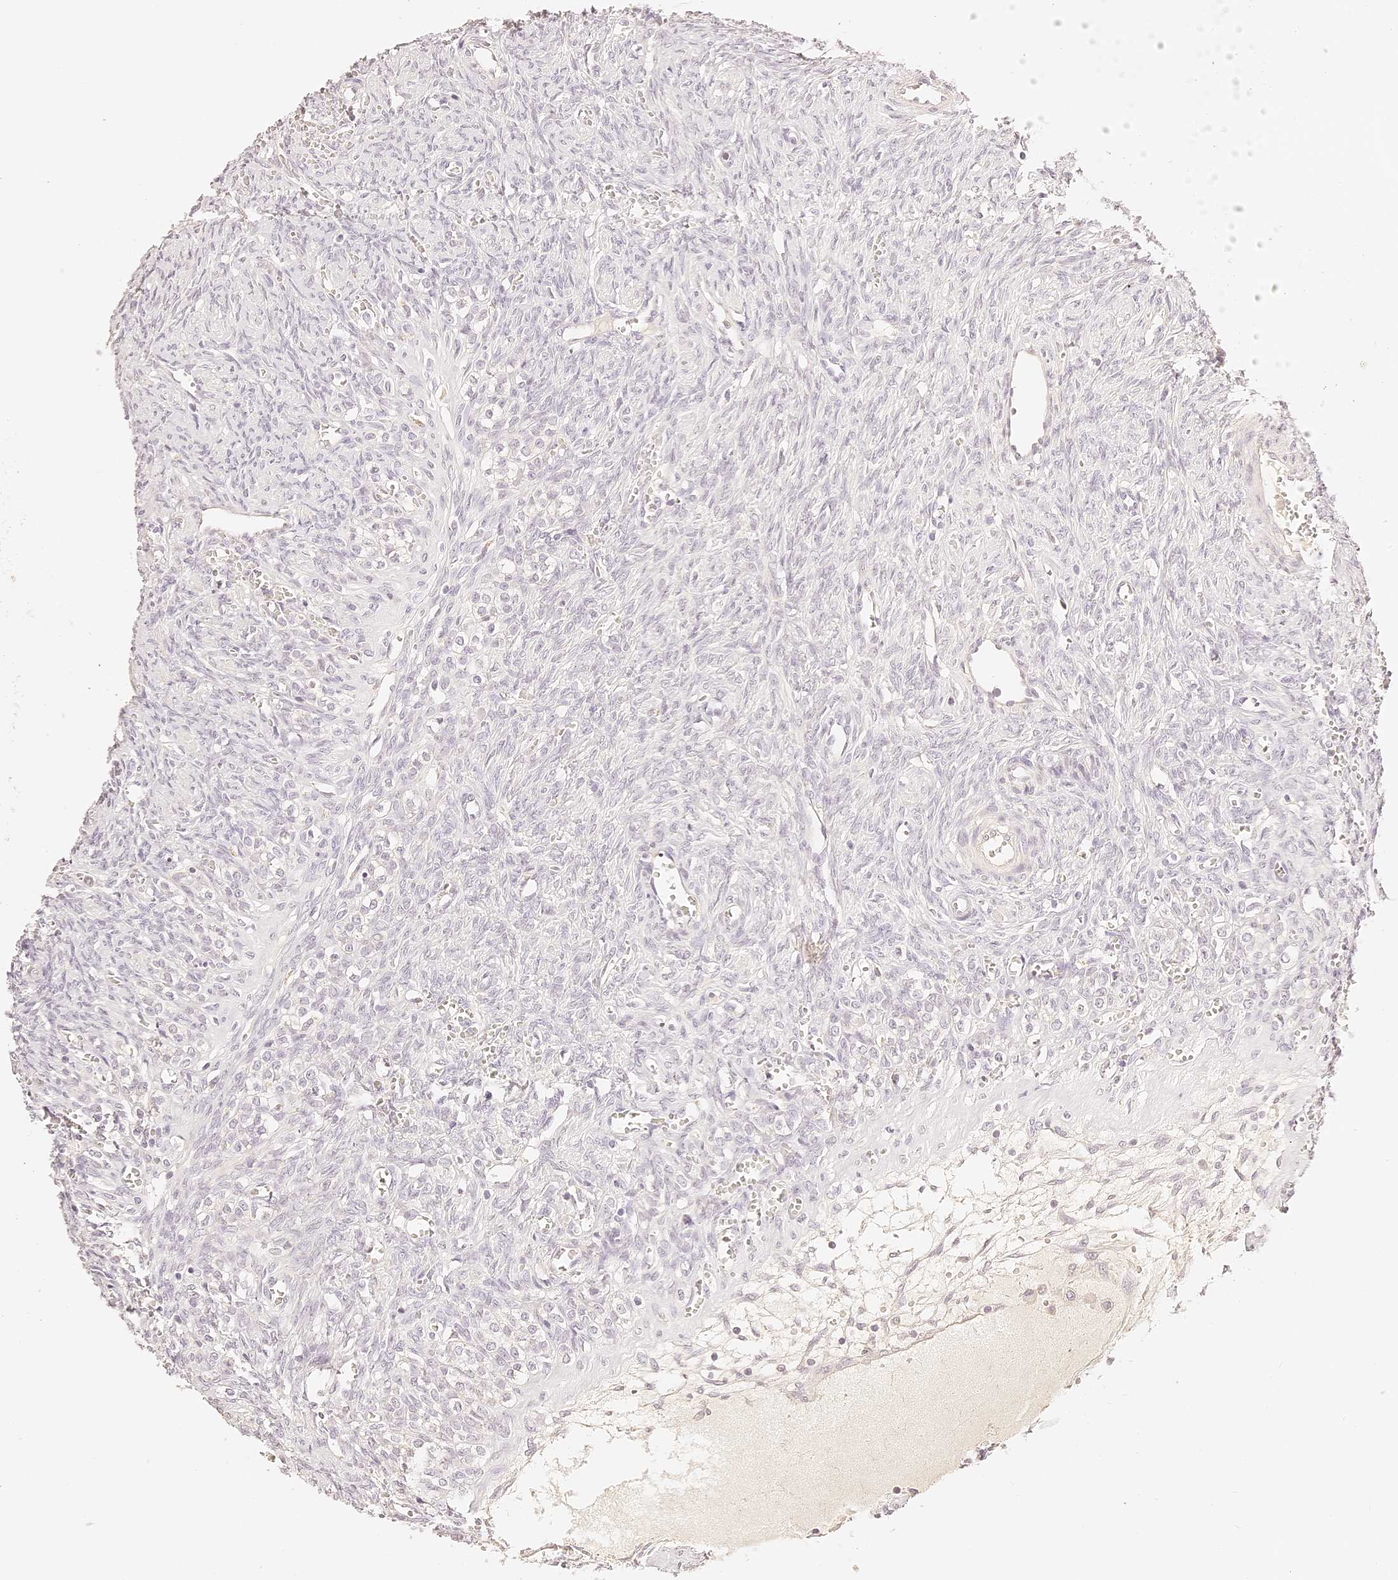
{"staining": {"intensity": "negative", "quantity": "none", "location": "none"}, "tissue": "ovary", "cell_type": "Follicle cells", "image_type": "normal", "snomed": [{"axis": "morphology", "description": "Normal tissue, NOS"}, {"axis": "topography", "description": "Ovary"}], "caption": "DAB (3,3'-diaminobenzidine) immunohistochemical staining of normal human ovary shows no significant positivity in follicle cells.", "gene": "TRIM45", "patient": {"sex": "female", "age": 41}}